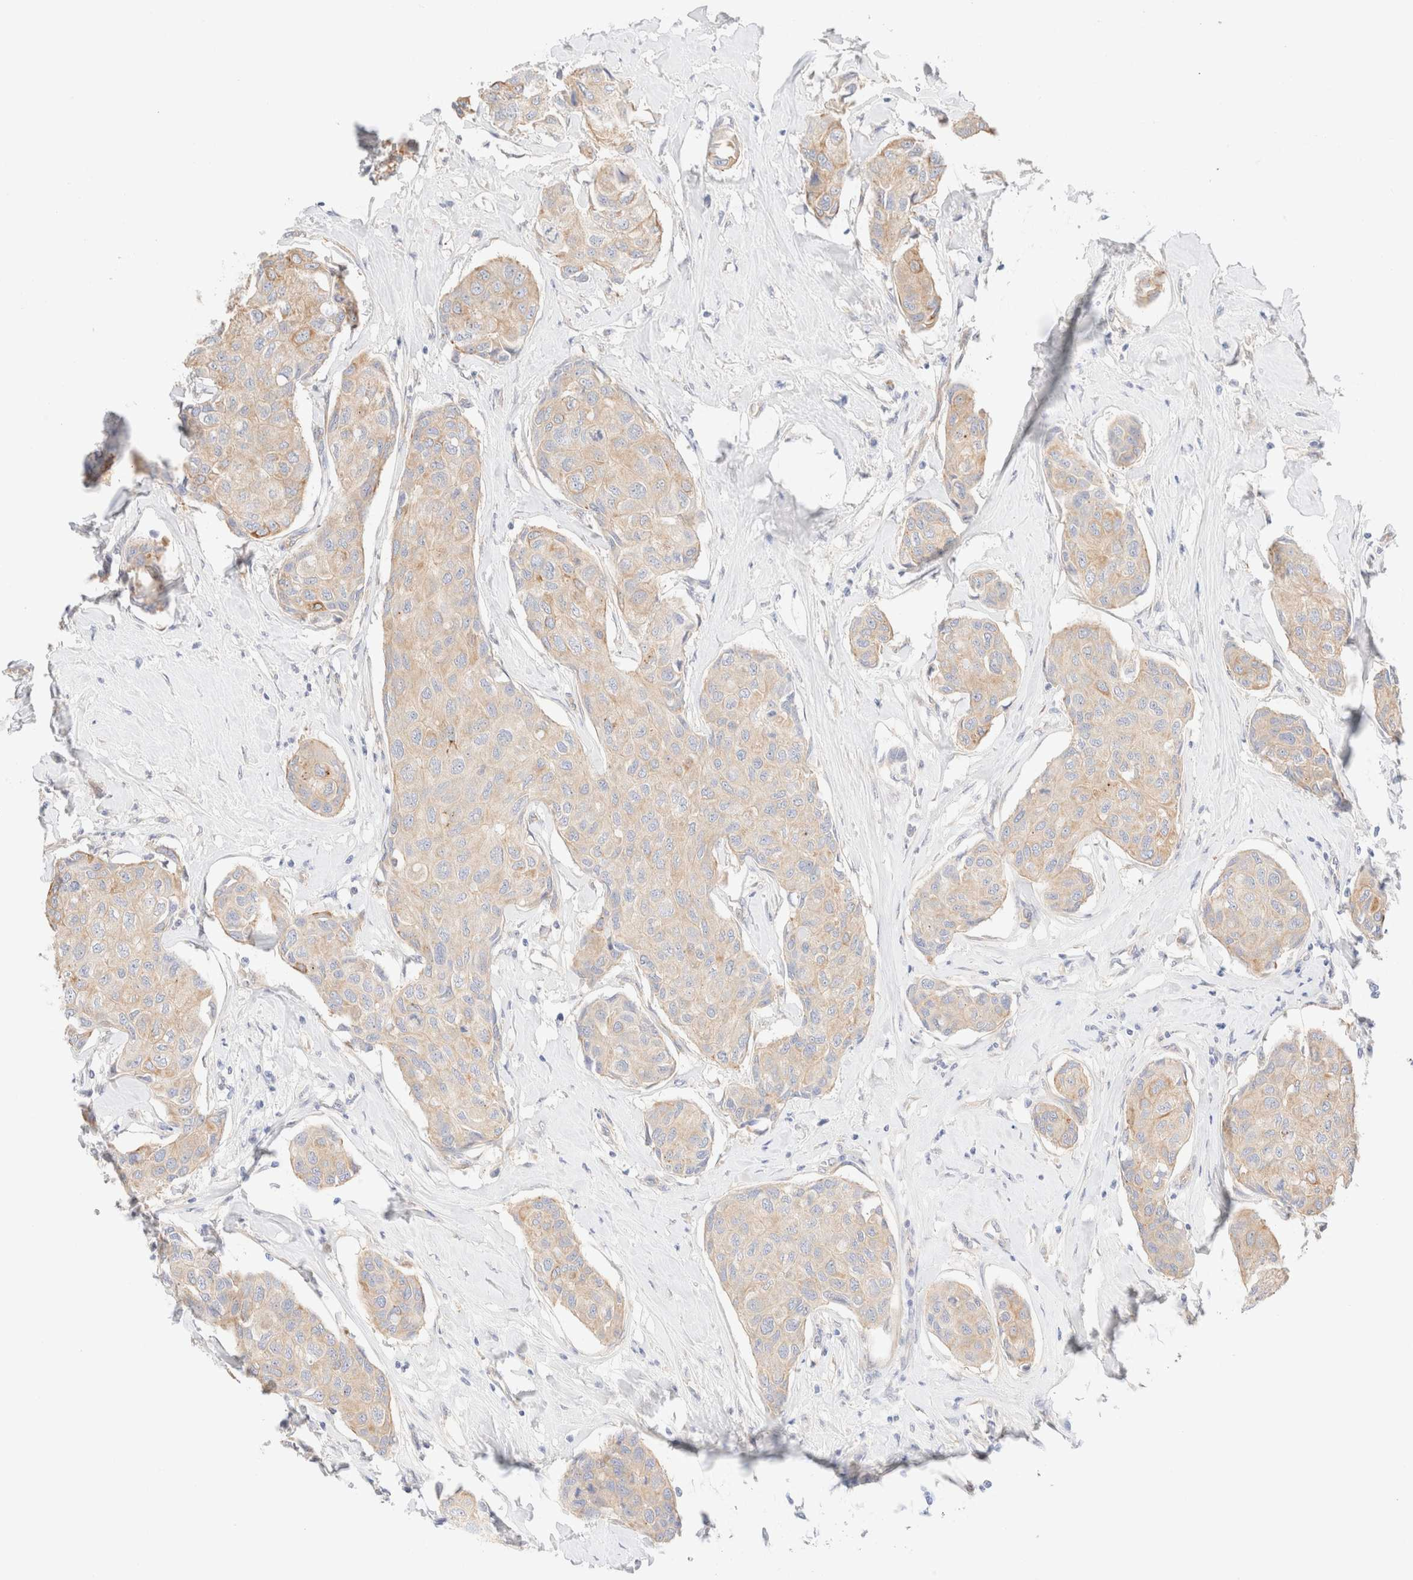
{"staining": {"intensity": "weak", "quantity": "25%-75%", "location": "cytoplasmic/membranous"}, "tissue": "breast cancer", "cell_type": "Tumor cells", "image_type": "cancer", "snomed": [{"axis": "morphology", "description": "Duct carcinoma"}, {"axis": "topography", "description": "Breast"}], "caption": "A brown stain shows weak cytoplasmic/membranous positivity of a protein in intraductal carcinoma (breast) tumor cells.", "gene": "NIBAN2", "patient": {"sex": "female", "age": 80}}